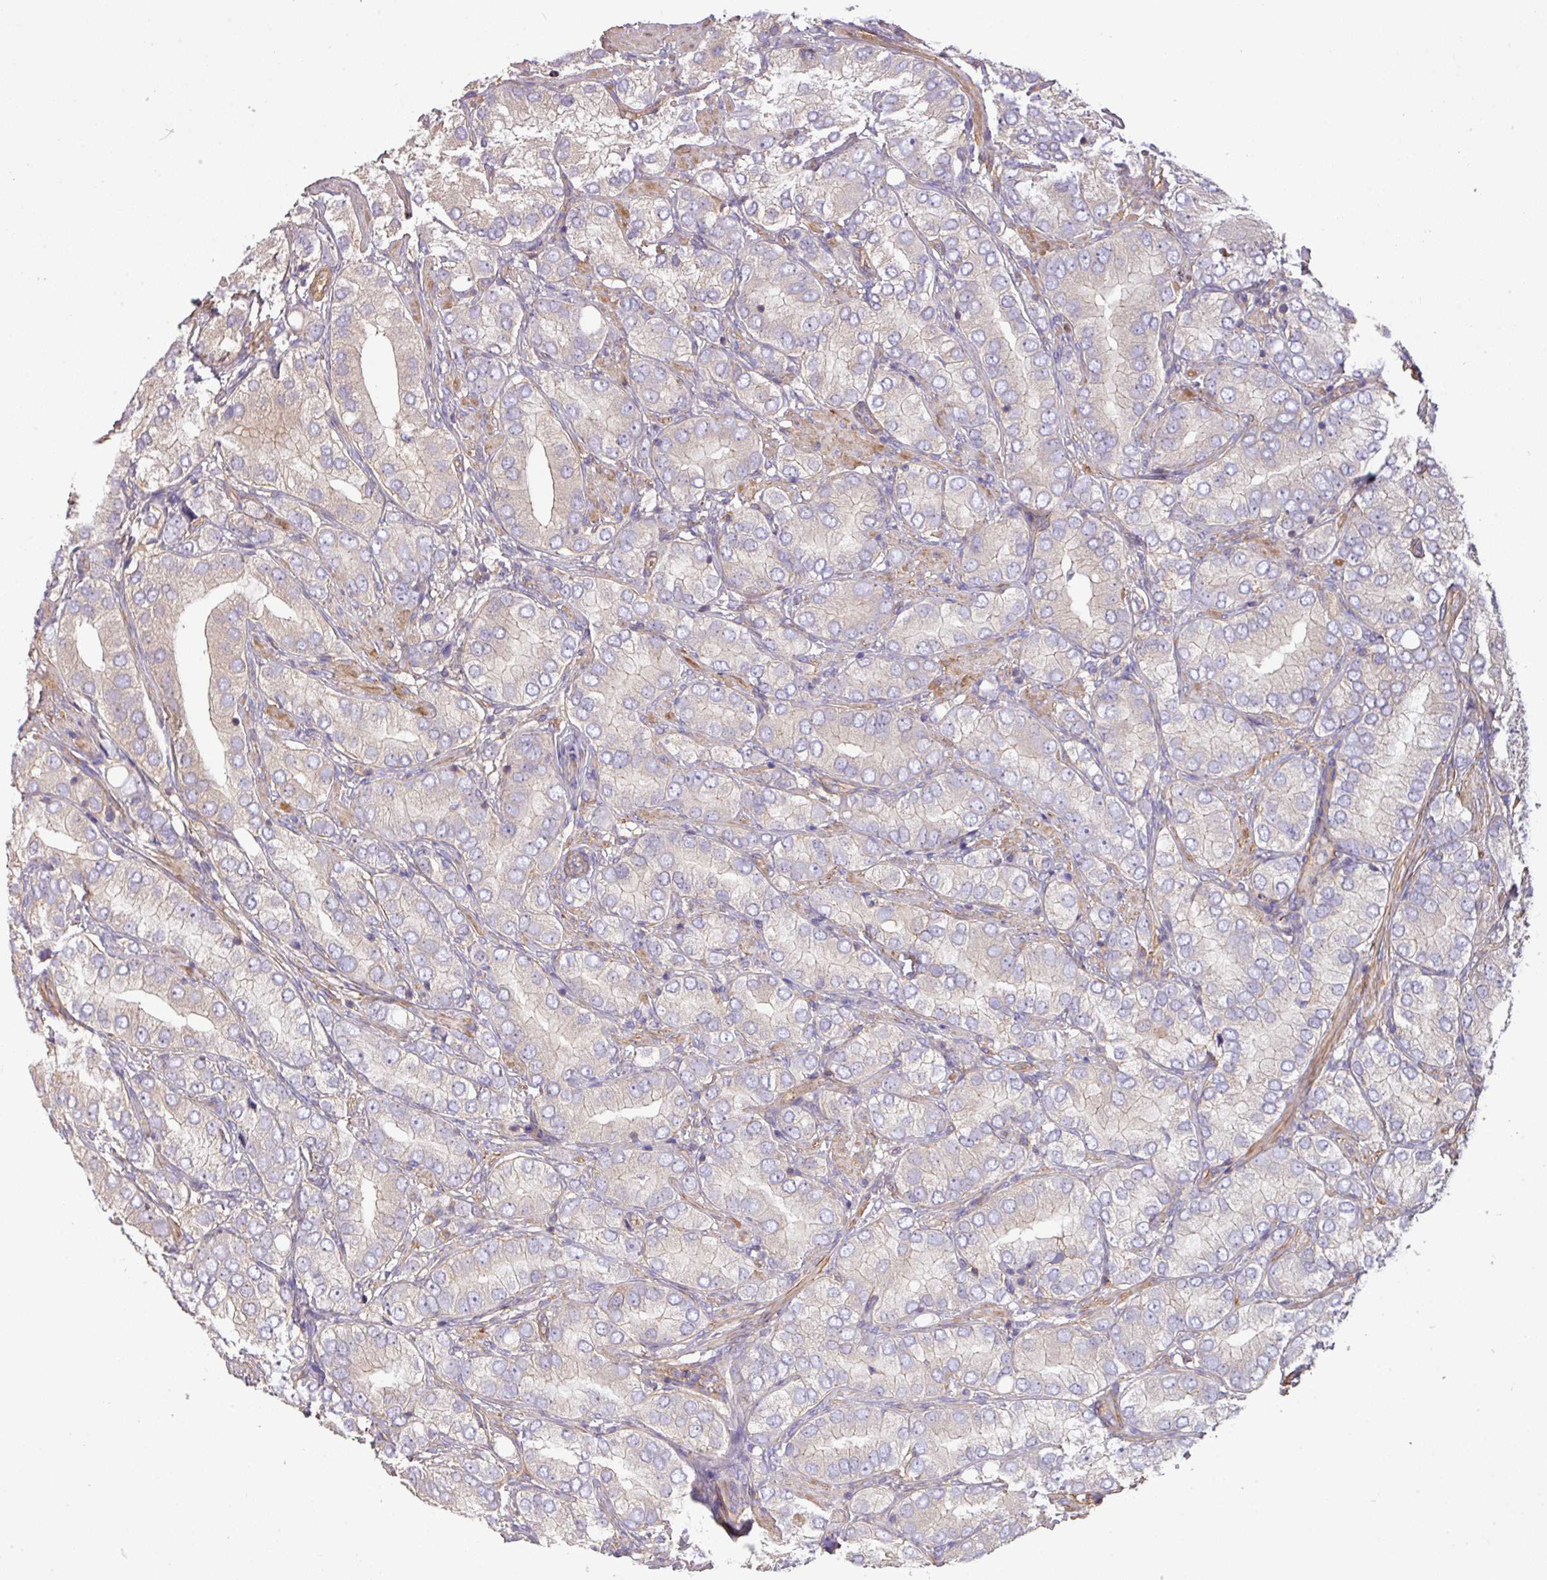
{"staining": {"intensity": "negative", "quantity": "none", "location": "none"}, "tissue": "prostate cancer", "cell_type": "Tumor cells", "image_type": "cancer", "snomed": [{"axis": "morphology", "description": "Adenocarcinoma, High grade"}, {"axis": "topography", "description": "Prostate"}], "caption": "High magnification brightfield microscopy of prostate cancer (adenocarcinoma (high-grade)) stained with DAB (brown) and counterstained with hematoxylin (blue): tumor cells show no significant positivity.", "gene": "CALML4", "patient": {"sex": "male", "age": 82}}